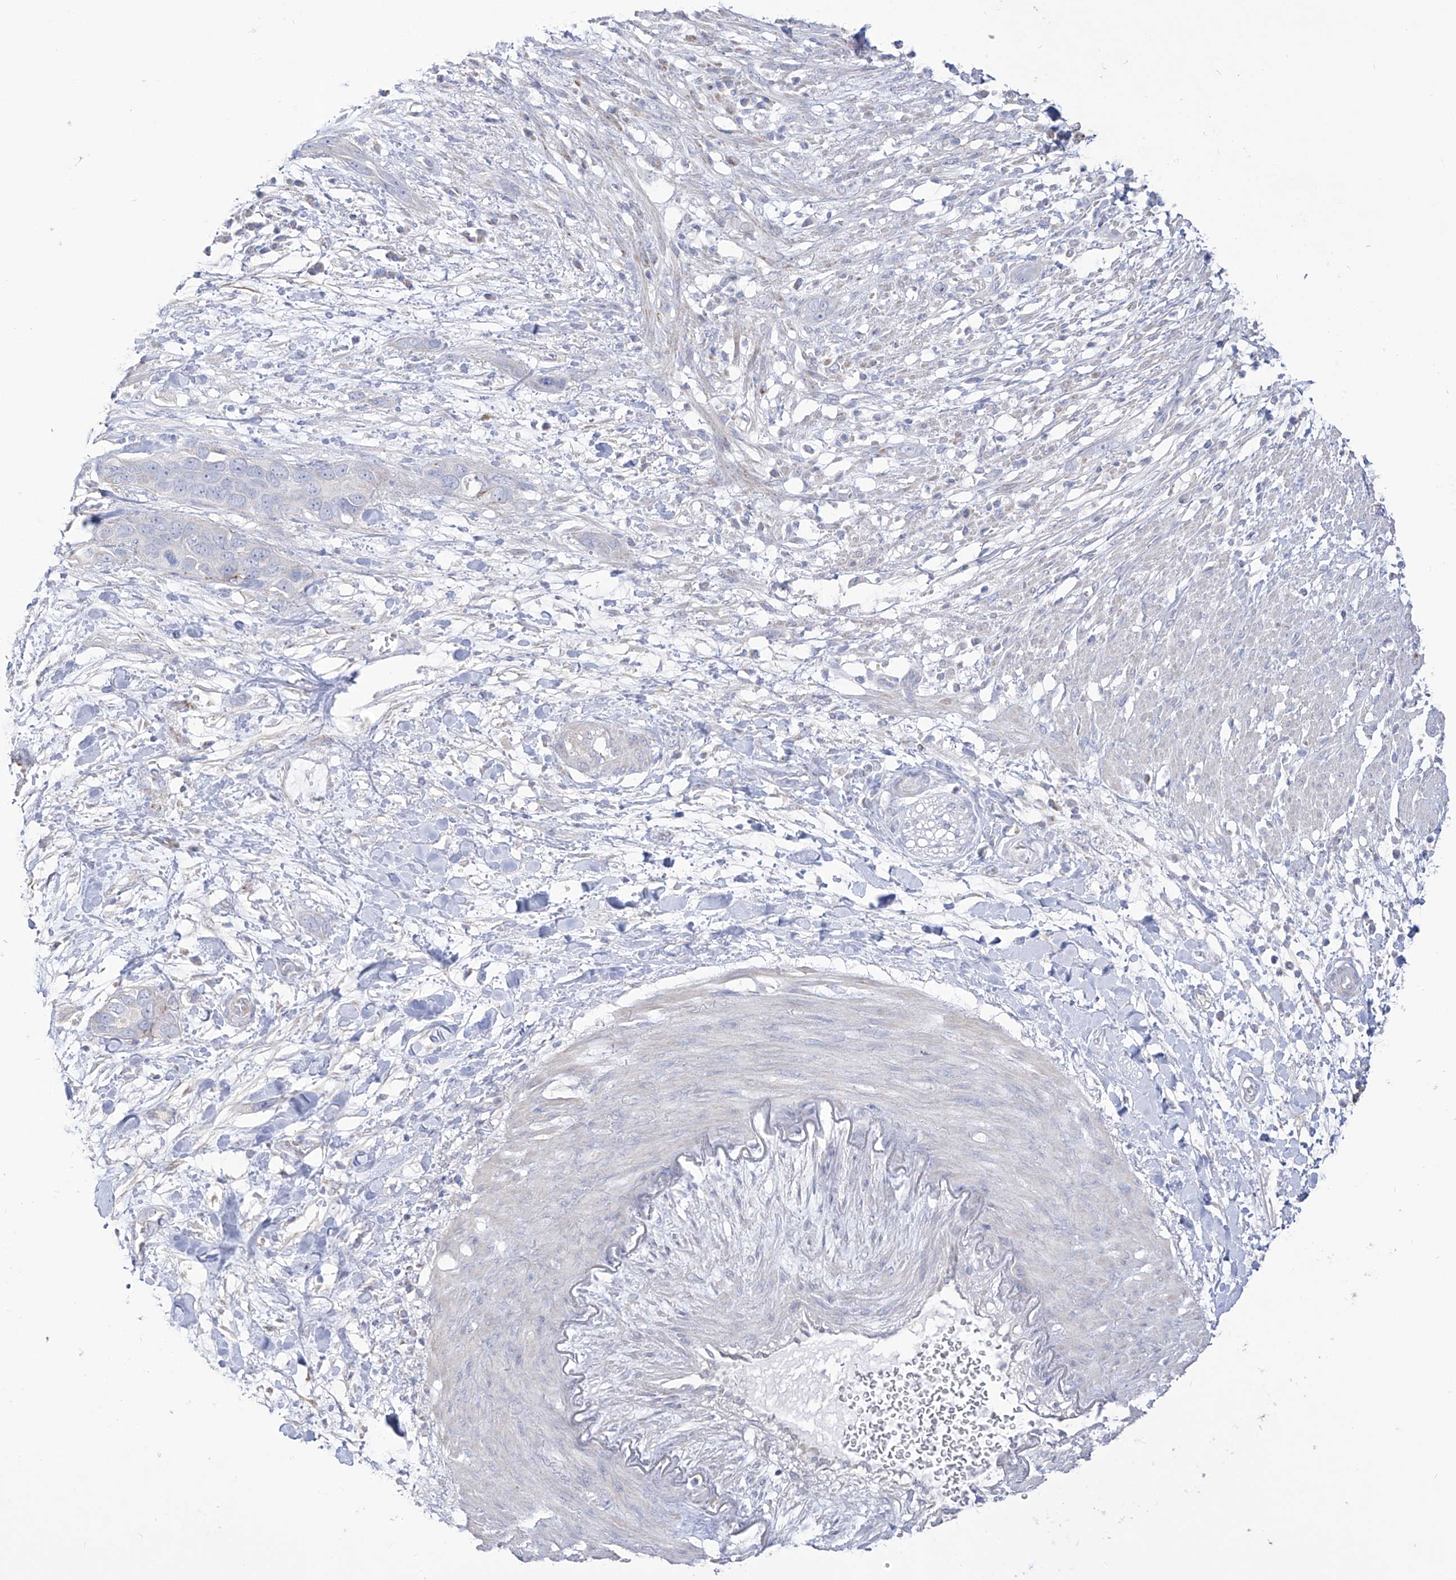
{"staining": {"intensity": "negative", "quantity": "none", "location": "none"}, "tissue": "pancreatic cancer", "cell_type": "Tumor cells", "image_type": "cancer", "snomed": [{"axis": "morphology", "description": "Adenocarcinoma, NOS"}, {"axis": "topography", "description": "Pancreas"}], "caption": "This is a image of immunohistochemistry (IHC) staining of adenocarcinoma (pancreatic), which shows no positivity in tumor cells. Brightfield microscopy of IHC stained with DAB (brown) and hematoxylin (blue), captured at high magnification.", "gene": "RCHY1", "patient": {"sex": "female", "age": 60}}